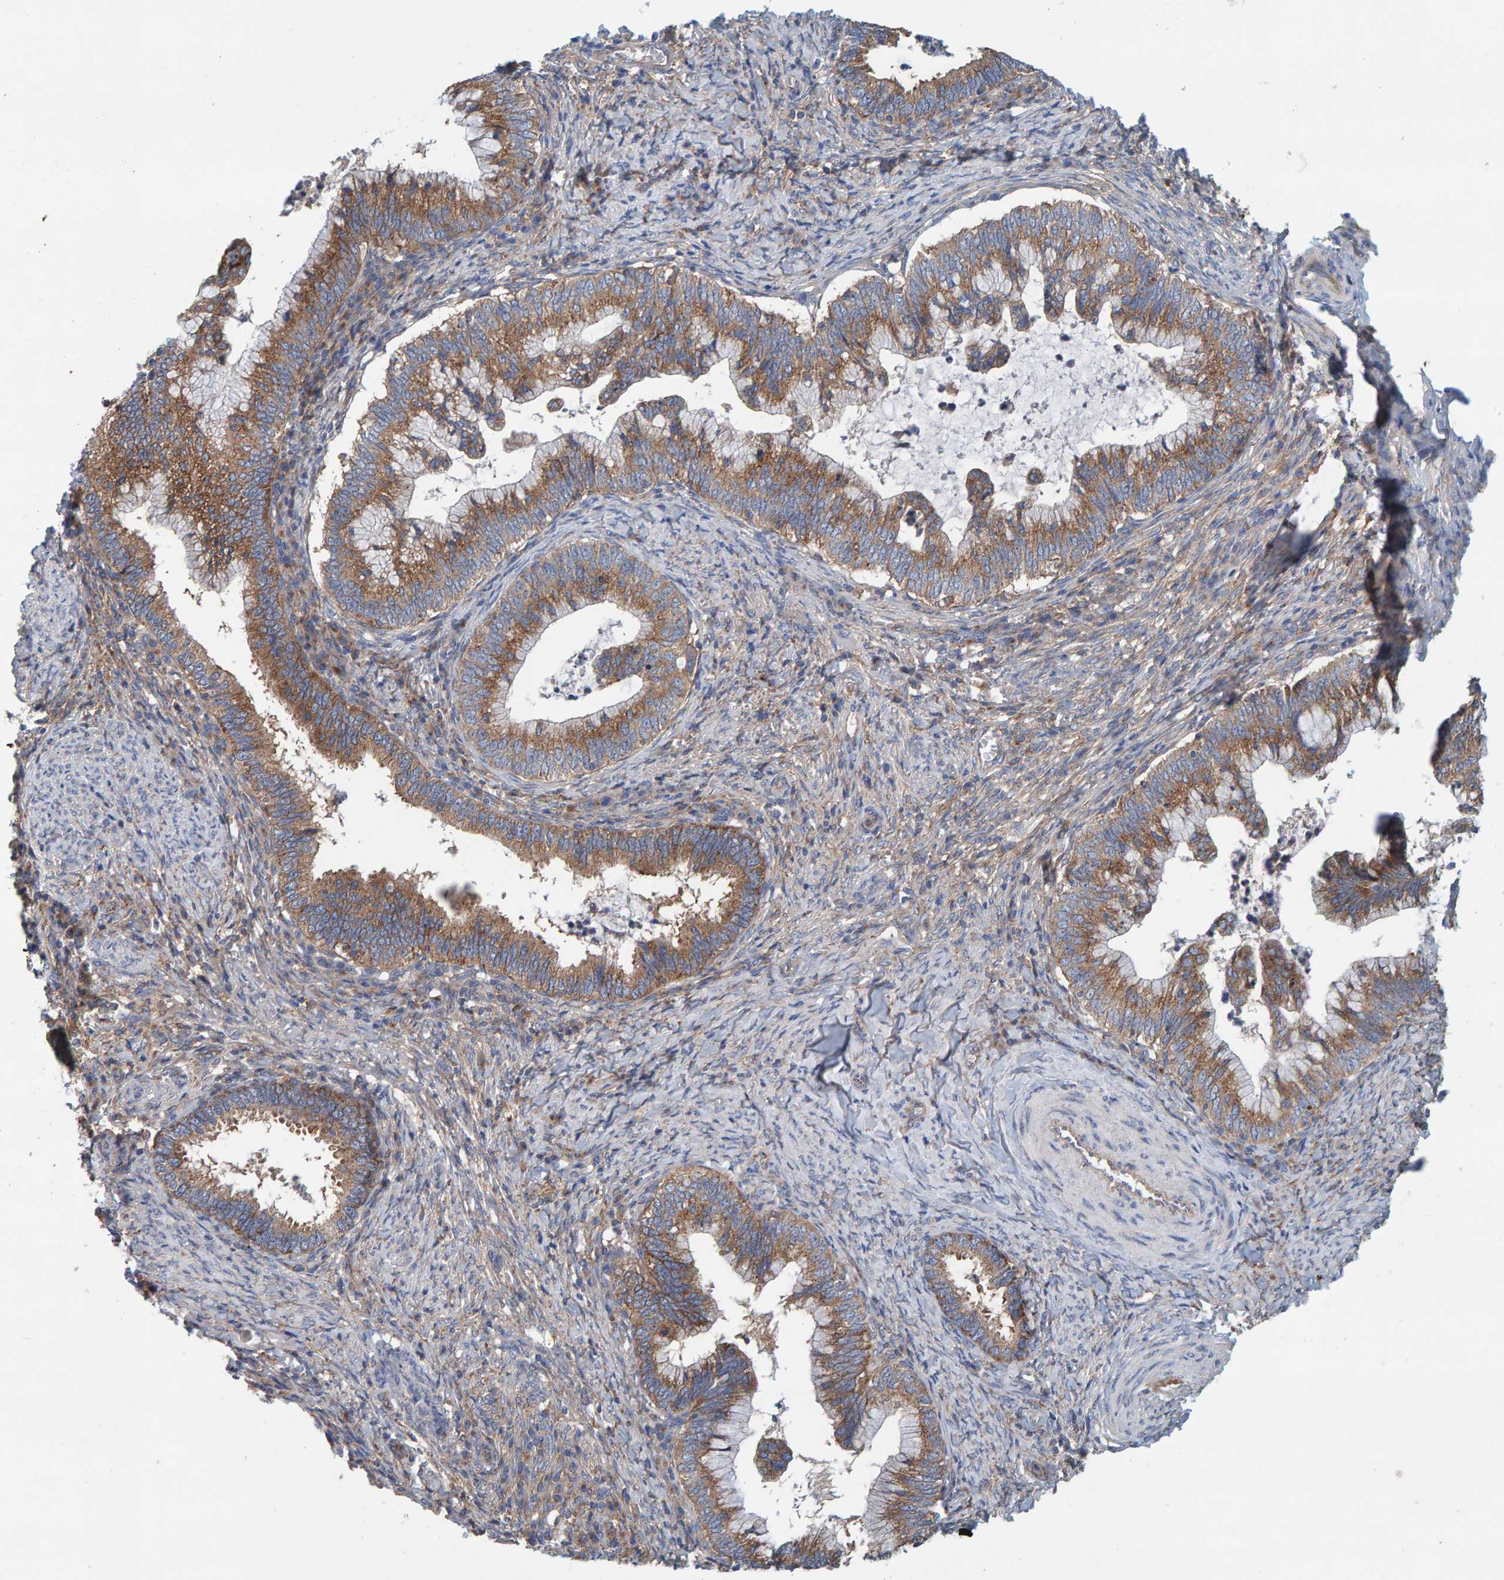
{"staining": {"intensity": "moderate", "quantity": ">75%", "location": "cytoplasmic/membranous"}, "tissue": "cervical cancer", "cell_type": "Tumor cells", "image_type": "cancer", "snomed": [{"axis": "morphology", "description": "Adenocarcinoma, NOS"}, {"axis": "topography", "description": "Cervix"}], "caption": "The image shows a brown stain indicating the presence of a protein in the cytoplasmic/membranous of tumor cells in adenocarcinoma (cervical). (DAB IHC, brown staining for protein, blue staining for nuclei).", "gene": "MKLN1", "patient": {"sex": "female", "age": 36}}